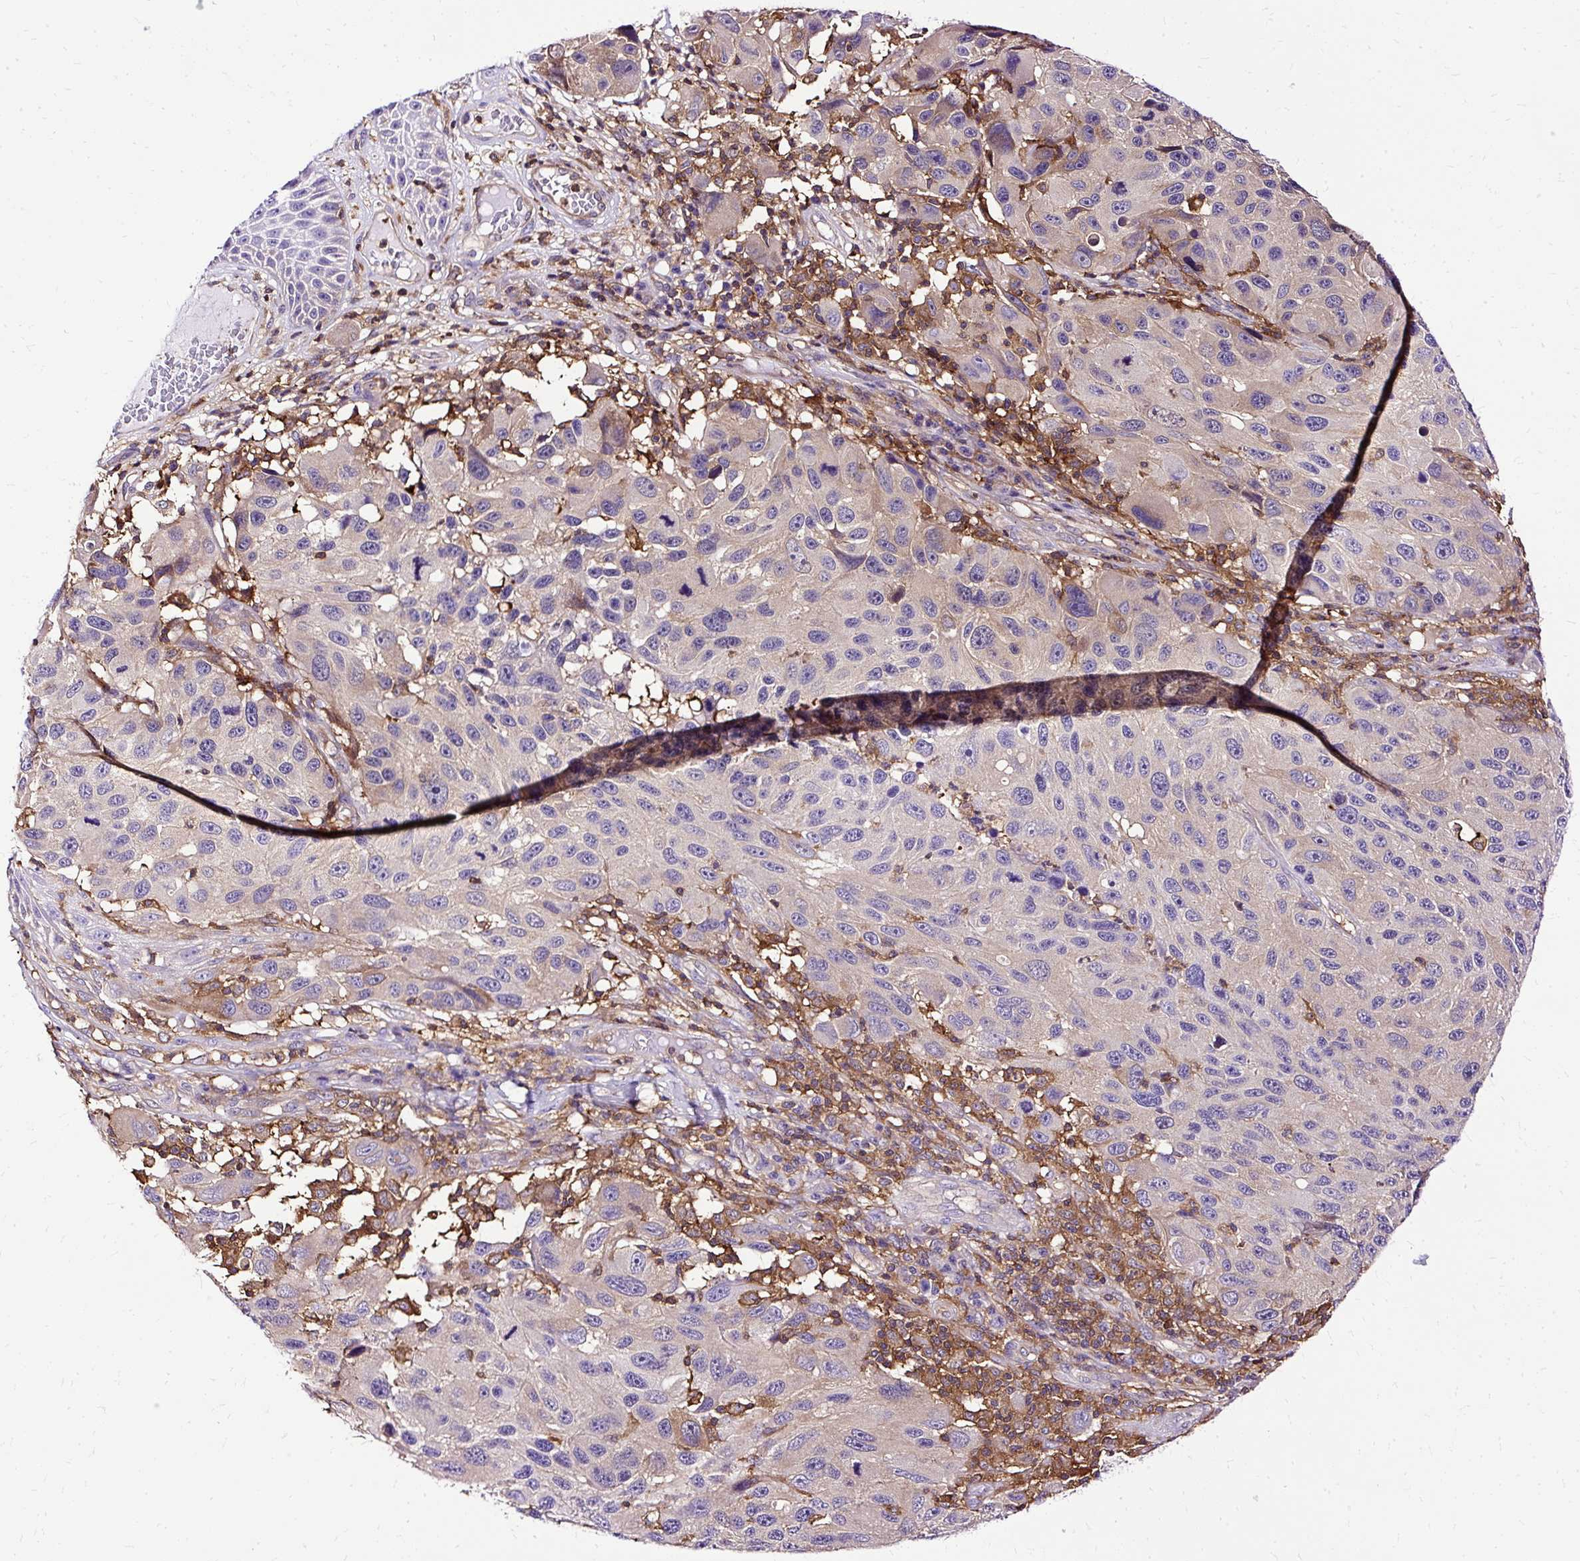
{"staining": {"intensity": "weak", "quantity": "<25%", "location": "cytoplasmic/membranous"}, "tissue": "melanoma", "cell_type": "Tumor cells", "image_type": "cancer", "snomed": [{"axis": "morphology", "description": "Malignant melanoma, NOS"}, {"axis": "topography", "description": "Skin"}], "caption": "DAB immunohistochemical staining of human melanoma displays no significant staining in tumor cells. (Immunohistochemistry (ihc), brightfield microscopy, high magnification).", "gene": "TWF2", "patient": {"sex": "male", "age": 53}}